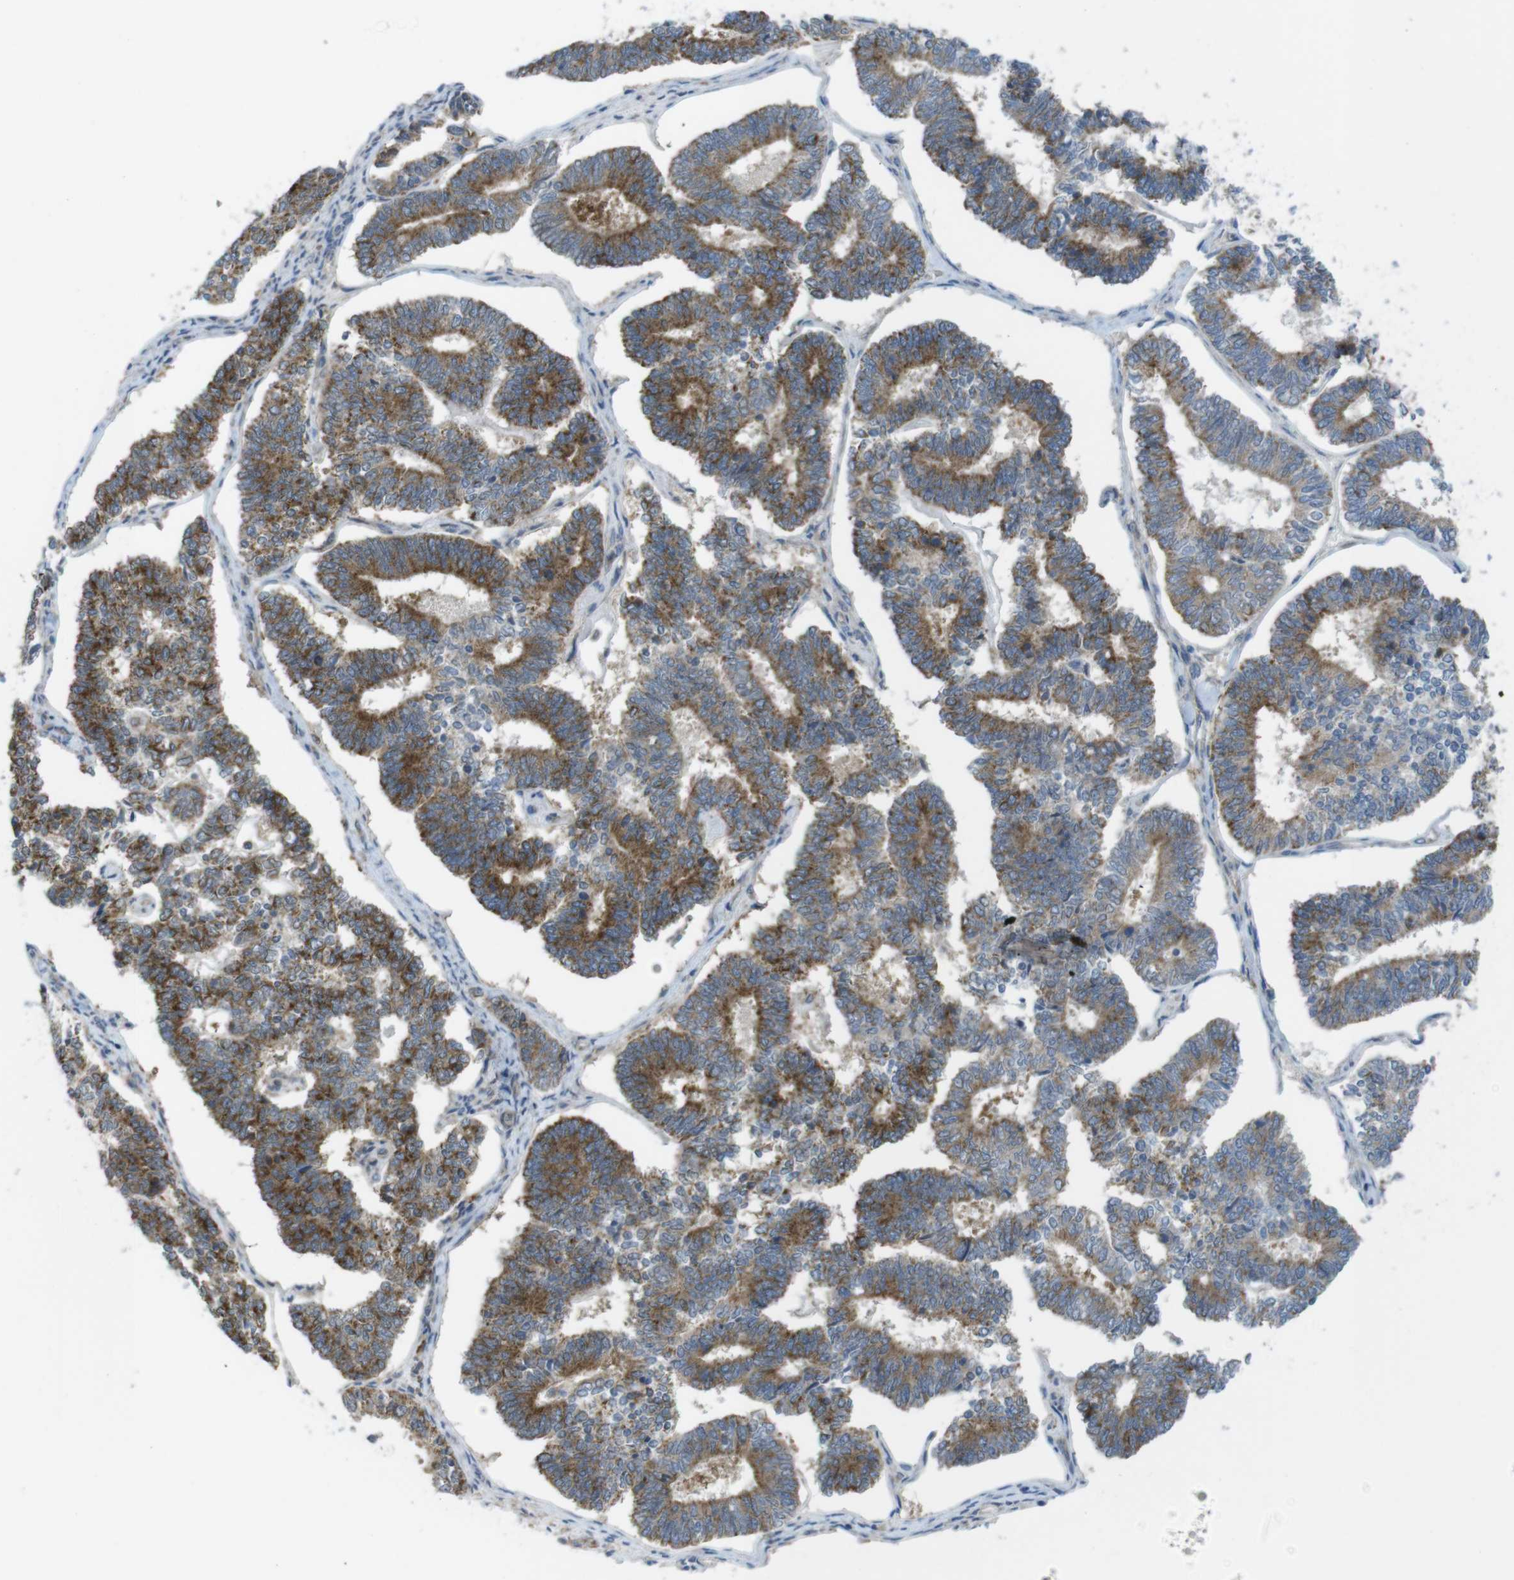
{"staining": {"intensity": "strong", "quantity": ">75%", "location": "cytoplasmic/membranous"}, "tissue": "endometrial cancer", "cell_type": "Tumor cells", "image_type": "cancer", "snomed": [{"axis": "morphology", "description": "Adenocarcinoma, NOS"}, {"axis": "topography", "description": "Endometrium"}], "caption": "A high amount of strong cytoplasmic/membranous expression is seen in about >75% of tumor cells in endometrial adenocarcinoma tissue.", "gene": "MTHFD1", "patient": {"sex": "female", "age": 70}}